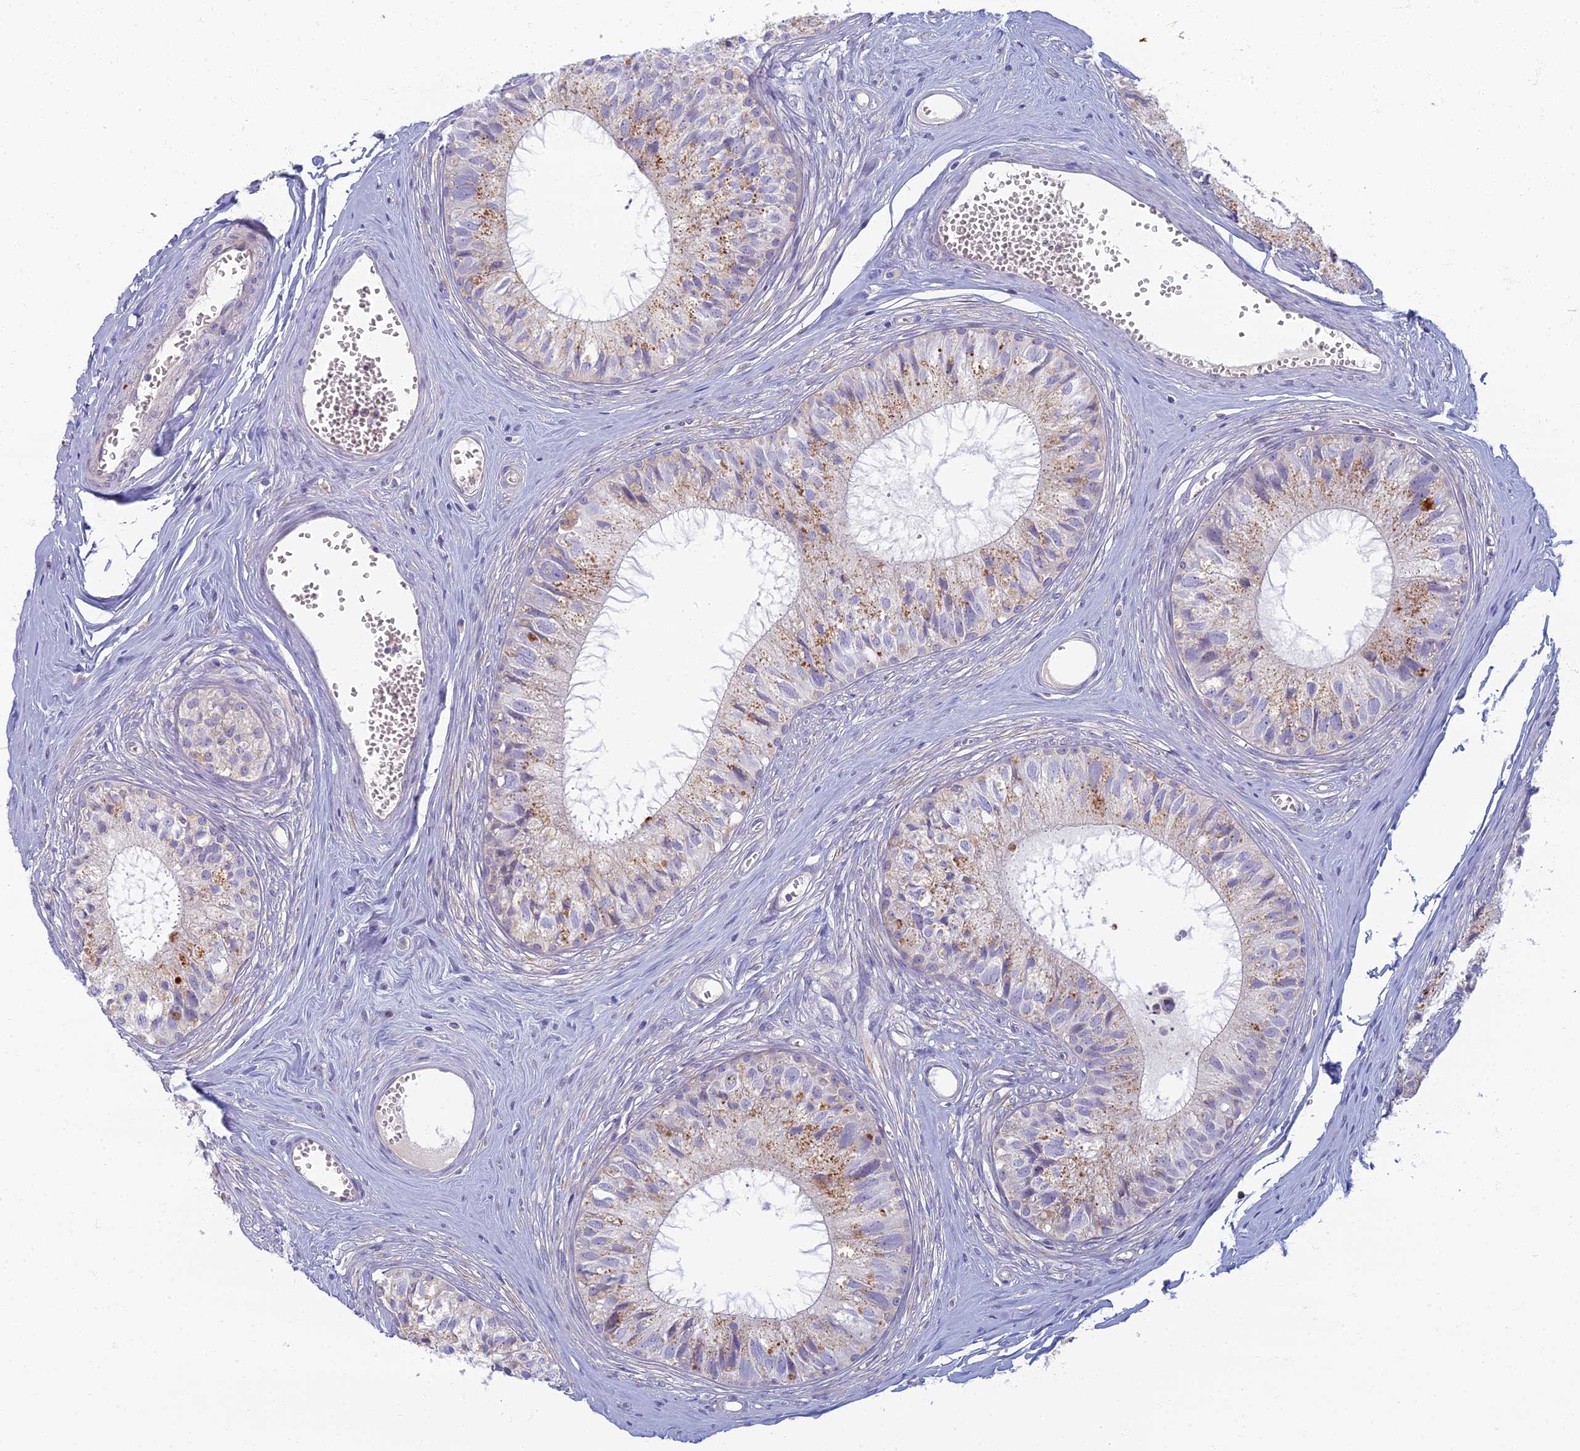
{"staining": {"intensity": "moderate", "quantity": "<25%", "location": "cytoplasmic/membranous"}, "tissue": "epididymis", "cell_type": "Glandular cells", "image_type": "normal", "snomed": [{"axis": "morphology", "description": "Normal tissue, NOS"}, {"axis": "topography", "description": "Epididymis"}], "caption": "Immunohistochemistry (IHC) image of normal epididymis: human epididymis stained using IHC displays low levels of moderate protein expression localized specifically in the cytoplasmic/membranous of glandular cells, appearing as a cytoplasmic/membranous brown color.", "gene": "CHMP4B", "patient": {"sex": "male", "age": 36}}